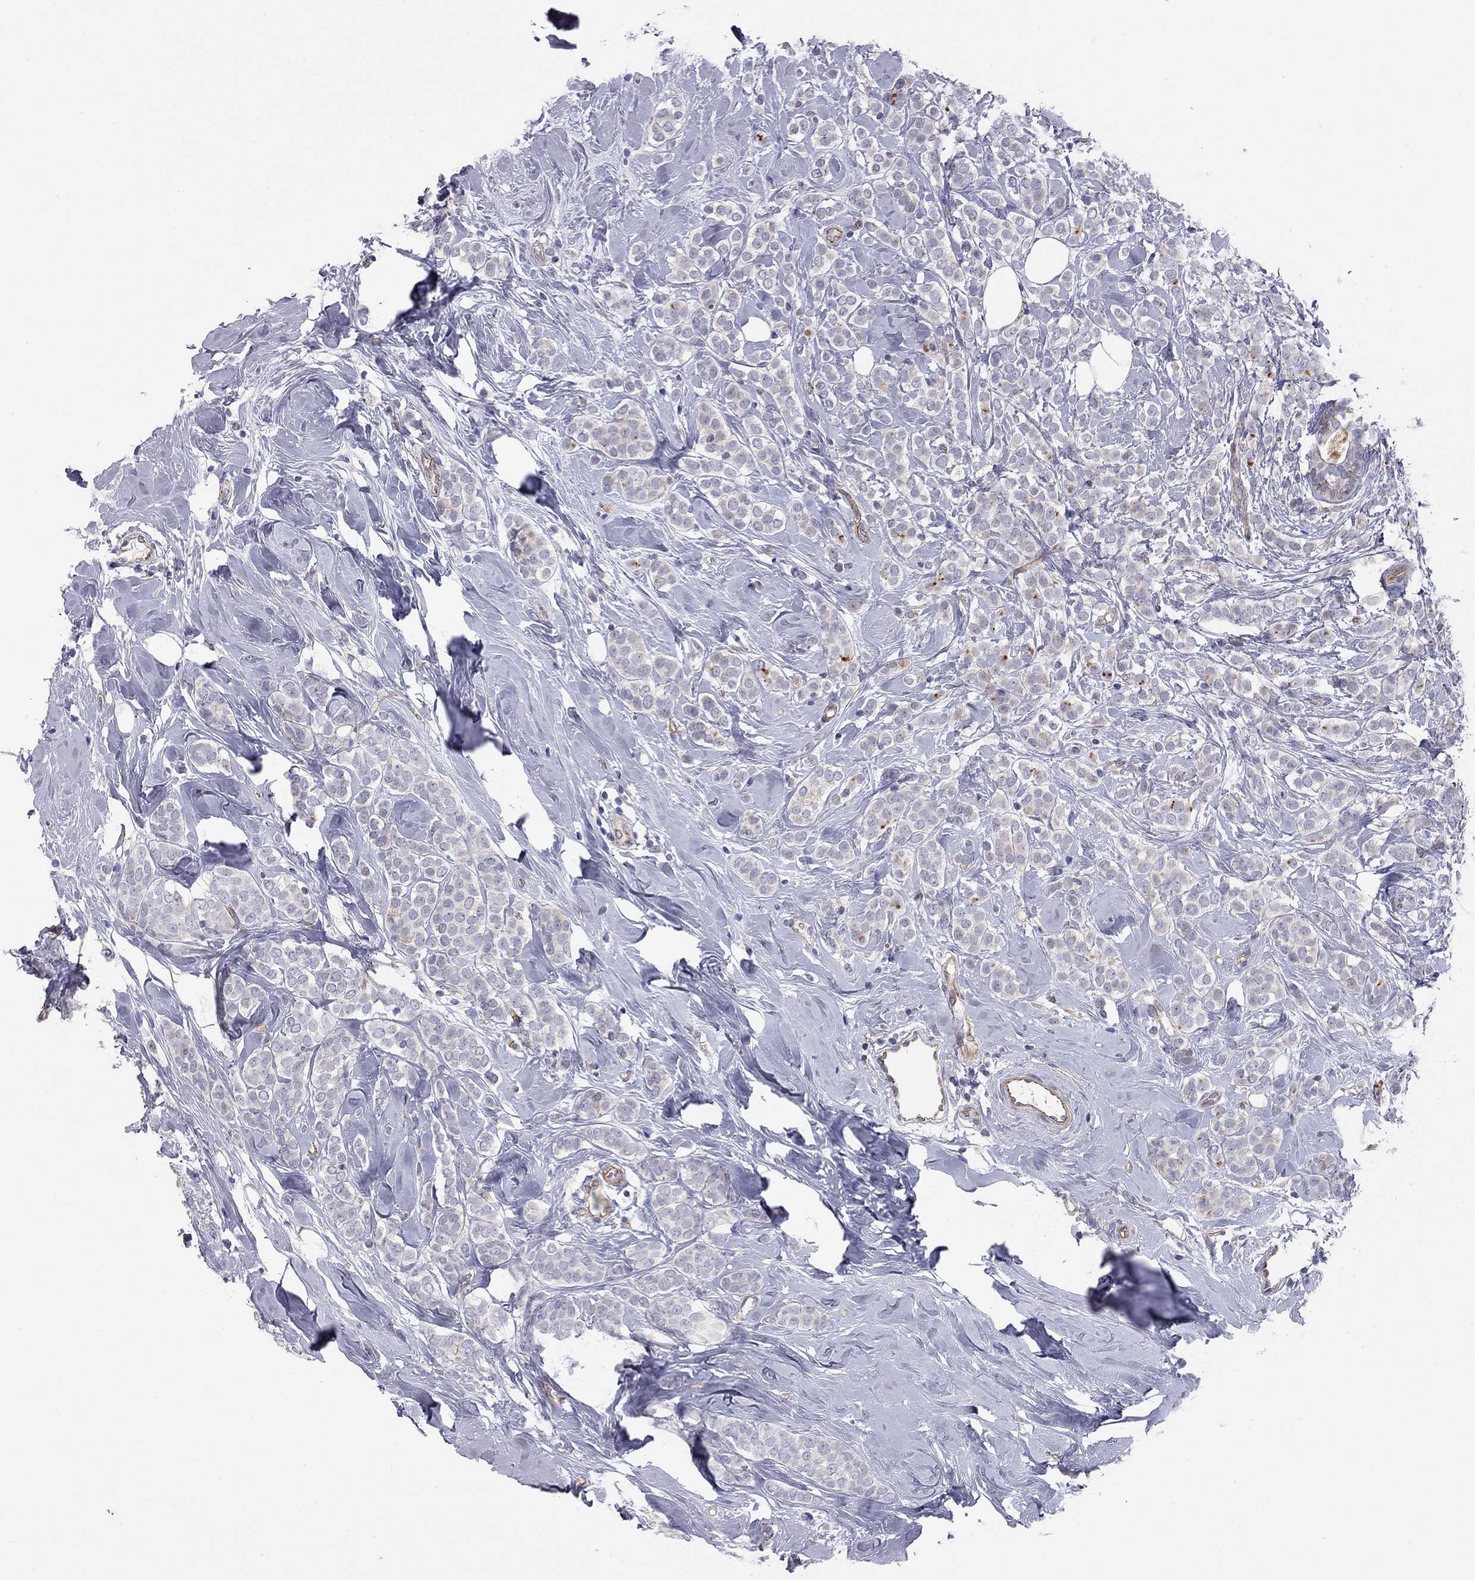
{"staining": {"intensity": "weak", "quantity": "<25%", "location": "cytoplasmic/membranous"}, "tissue": "breast cancer", "cell_type": "Tumor cells", "image_type": "cancer", "snomed": [{"axis": "morphology", "description": "Lobular carcinoma"}, {"axis": "topography", "description": "Breast"}], "caption": "High magnification brightfield microscopy of breast lobular carcinoma stained with DAB (brown) and counterstained with hematoxylin (blue): tumor cells show no significant expression.", "gene": "GPRC5B", "patient": {"sex": "female", "age": 49}}